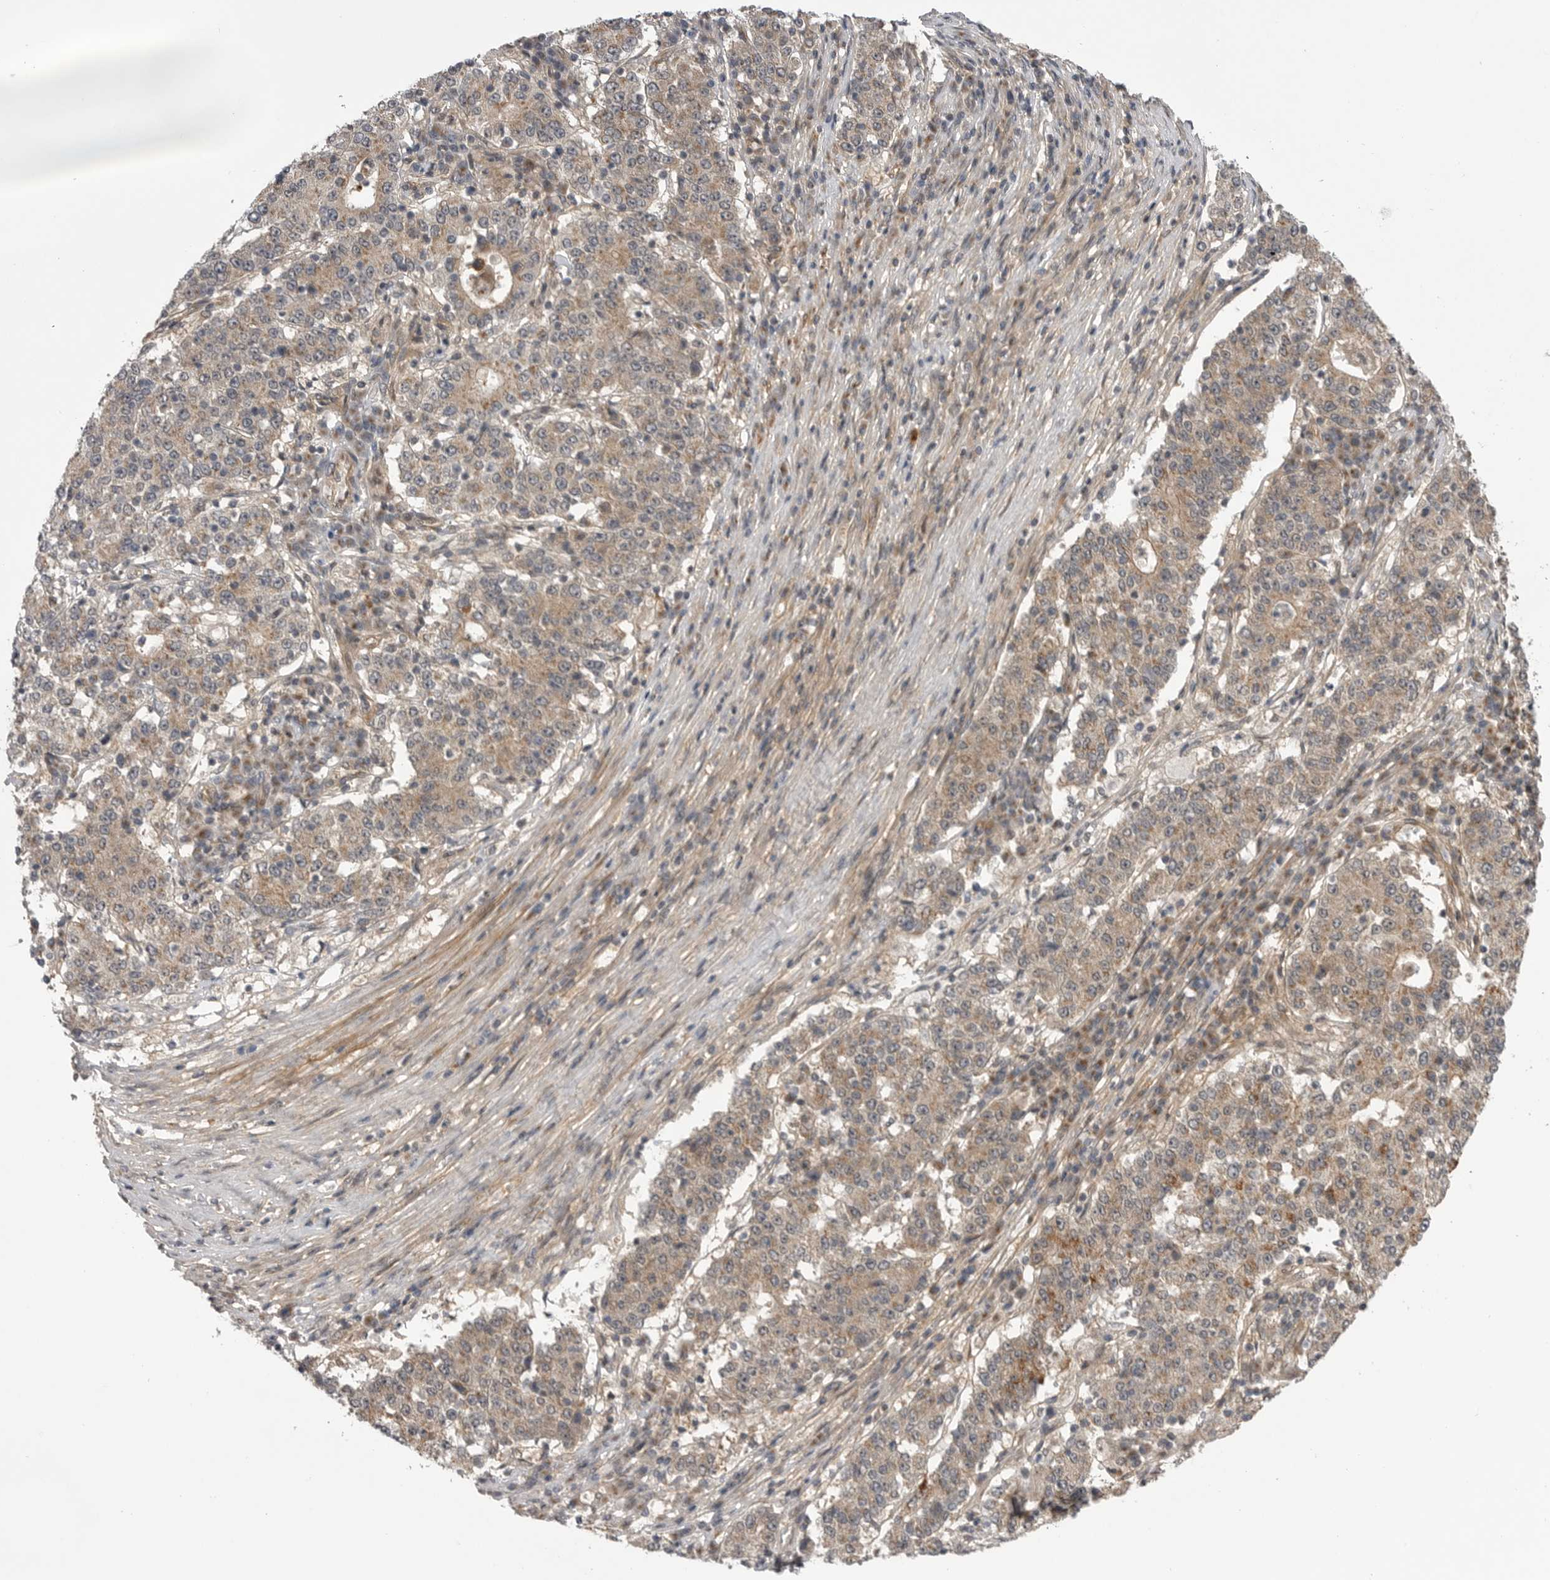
{"staining": {"intensity": "moderate", "quantity": ">75%", "location": "cytoplasmic/membranous"}, "tissue": "stomach cancer", "cell_type": "Tumor cells", "image_type": "cancer", "snomed": [{"axis": "morphology", "description": "Adenocarcinoma, NOS"}, {"axis": "topography", "description": "Stomach"}], "caption": "This is an image of immunohistochemistry (IHC) staining of stomach cancer (adenocarcinoma), which shows moderate positivity in the cytoplasmic/membranous of tumor cells.", "gene": "PDCL", "patient": {"sex": "male", "age": 59}}